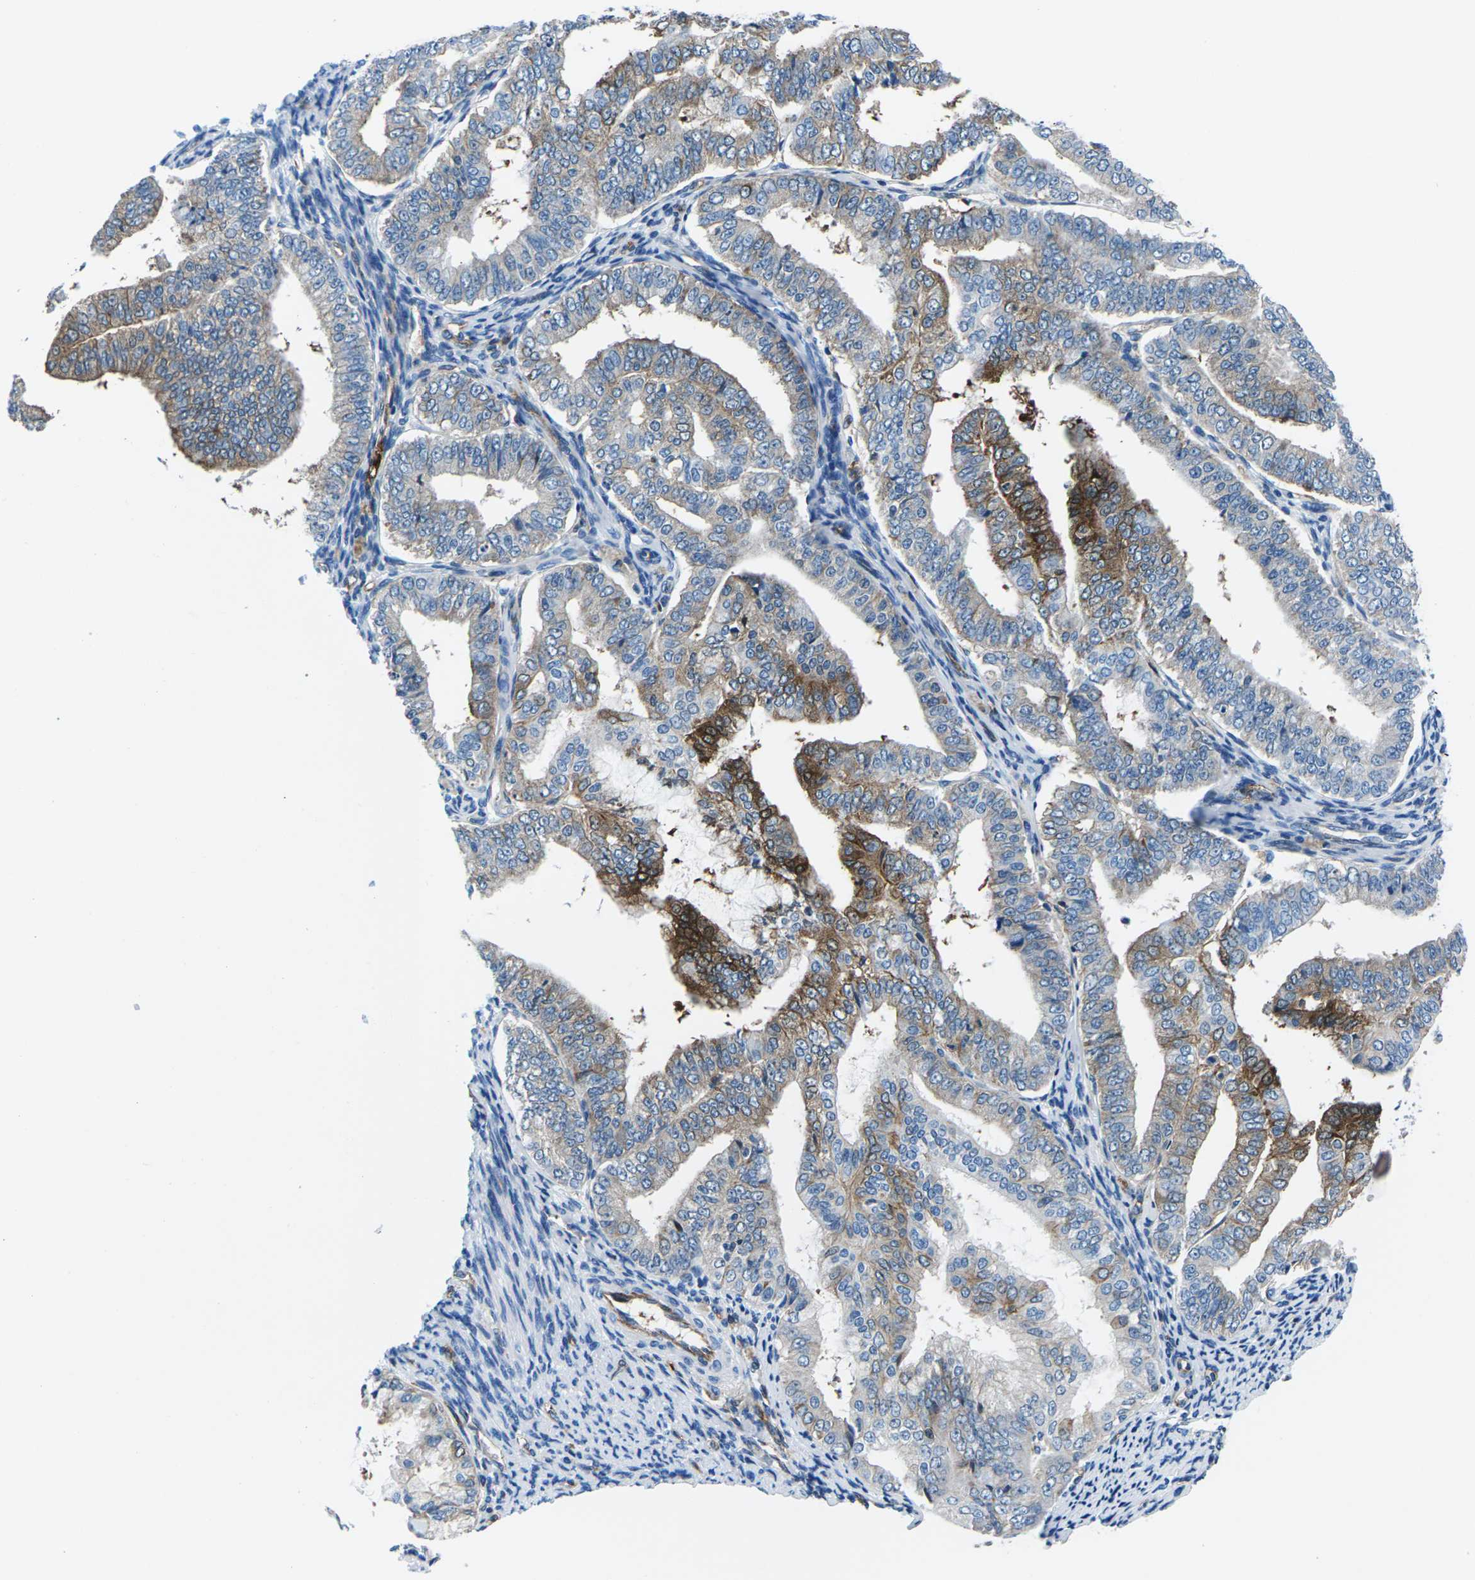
{"staining": {"intensity": "strong", "quantity": "<25%", "location": "cytoplasmic/membranous"}, "tissue": "endometrial cancer", "cell_type": "Tumor cells", "image_type": "cancer", "snomed": [{"axis": "morphology", "description": "Adenocarcinoma, NOS"}, {"axis": "topography", "description": "Endometrium"}], "caption": "A histopathology image of human endometrial adenocarcinoma stained for a protein shows strong cytoplasmic/membranous brown staining in tumor cells.", "gene": "SOCS4", "patient": {"sex": "female", "age": 63}}